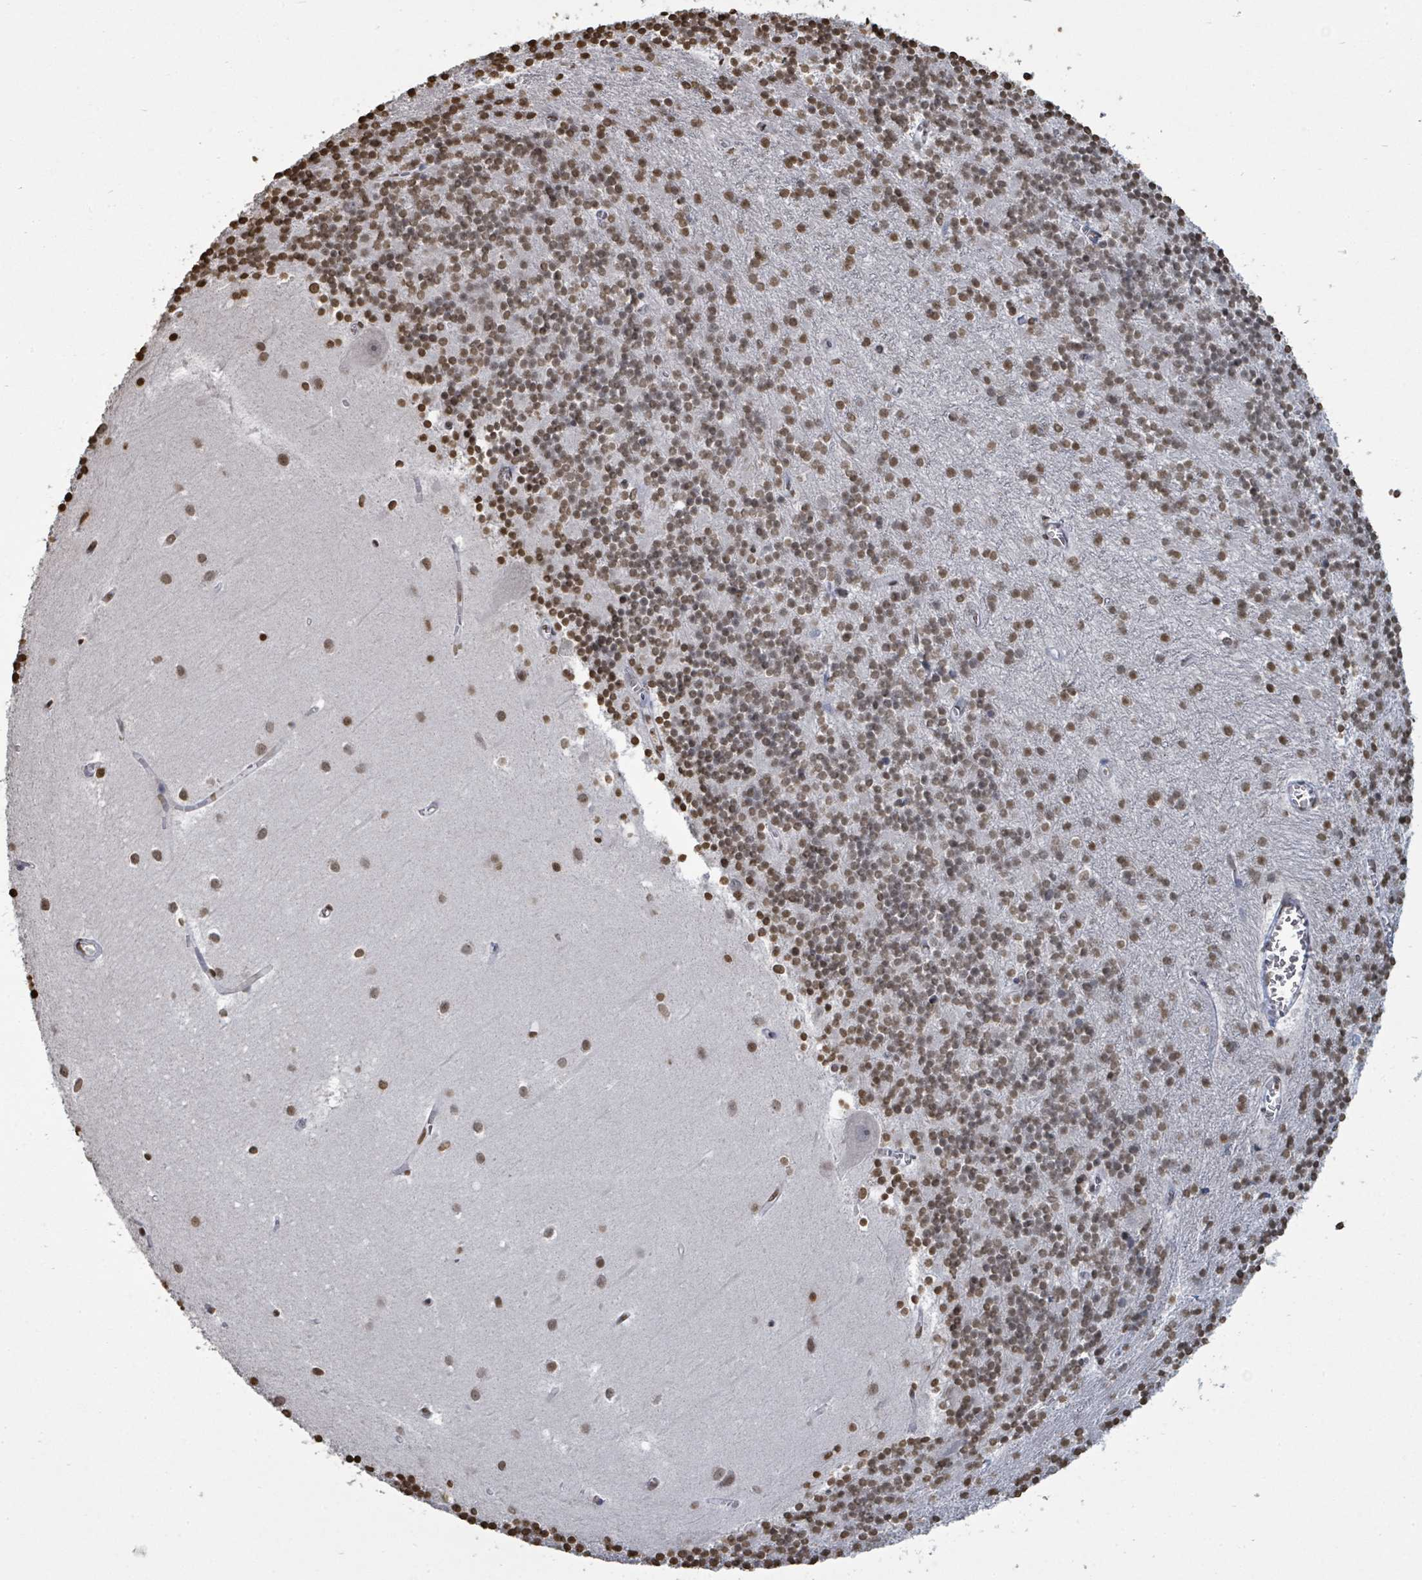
{"staining": {"intensity": "moderate", "quantity": "25%-75%", "location": "nuclear"}, "tissue": "cerebellum", "cell_type": "Cells in granular layer", "image_type": "normal", "snomed": [{"axis": "morphology", "description": "Normal tissue, NOS"}, {"axis": "topography", "description": "Cerebellum"}], "caption": "Cerebellum was stained to show a protein in brown. There is medium levels of moderate nuclear expression in approximately 25%-75% of cells in granular layer. The staining was performed using DAB (3,3'-diaminobenzidine) to visualize the protein expression in brown, while the nuclei were stained in blue with hematoxylin (Magnification: 20x).", "gene": "MRPS12", "patient": {"sex": "male", "age": 54}}